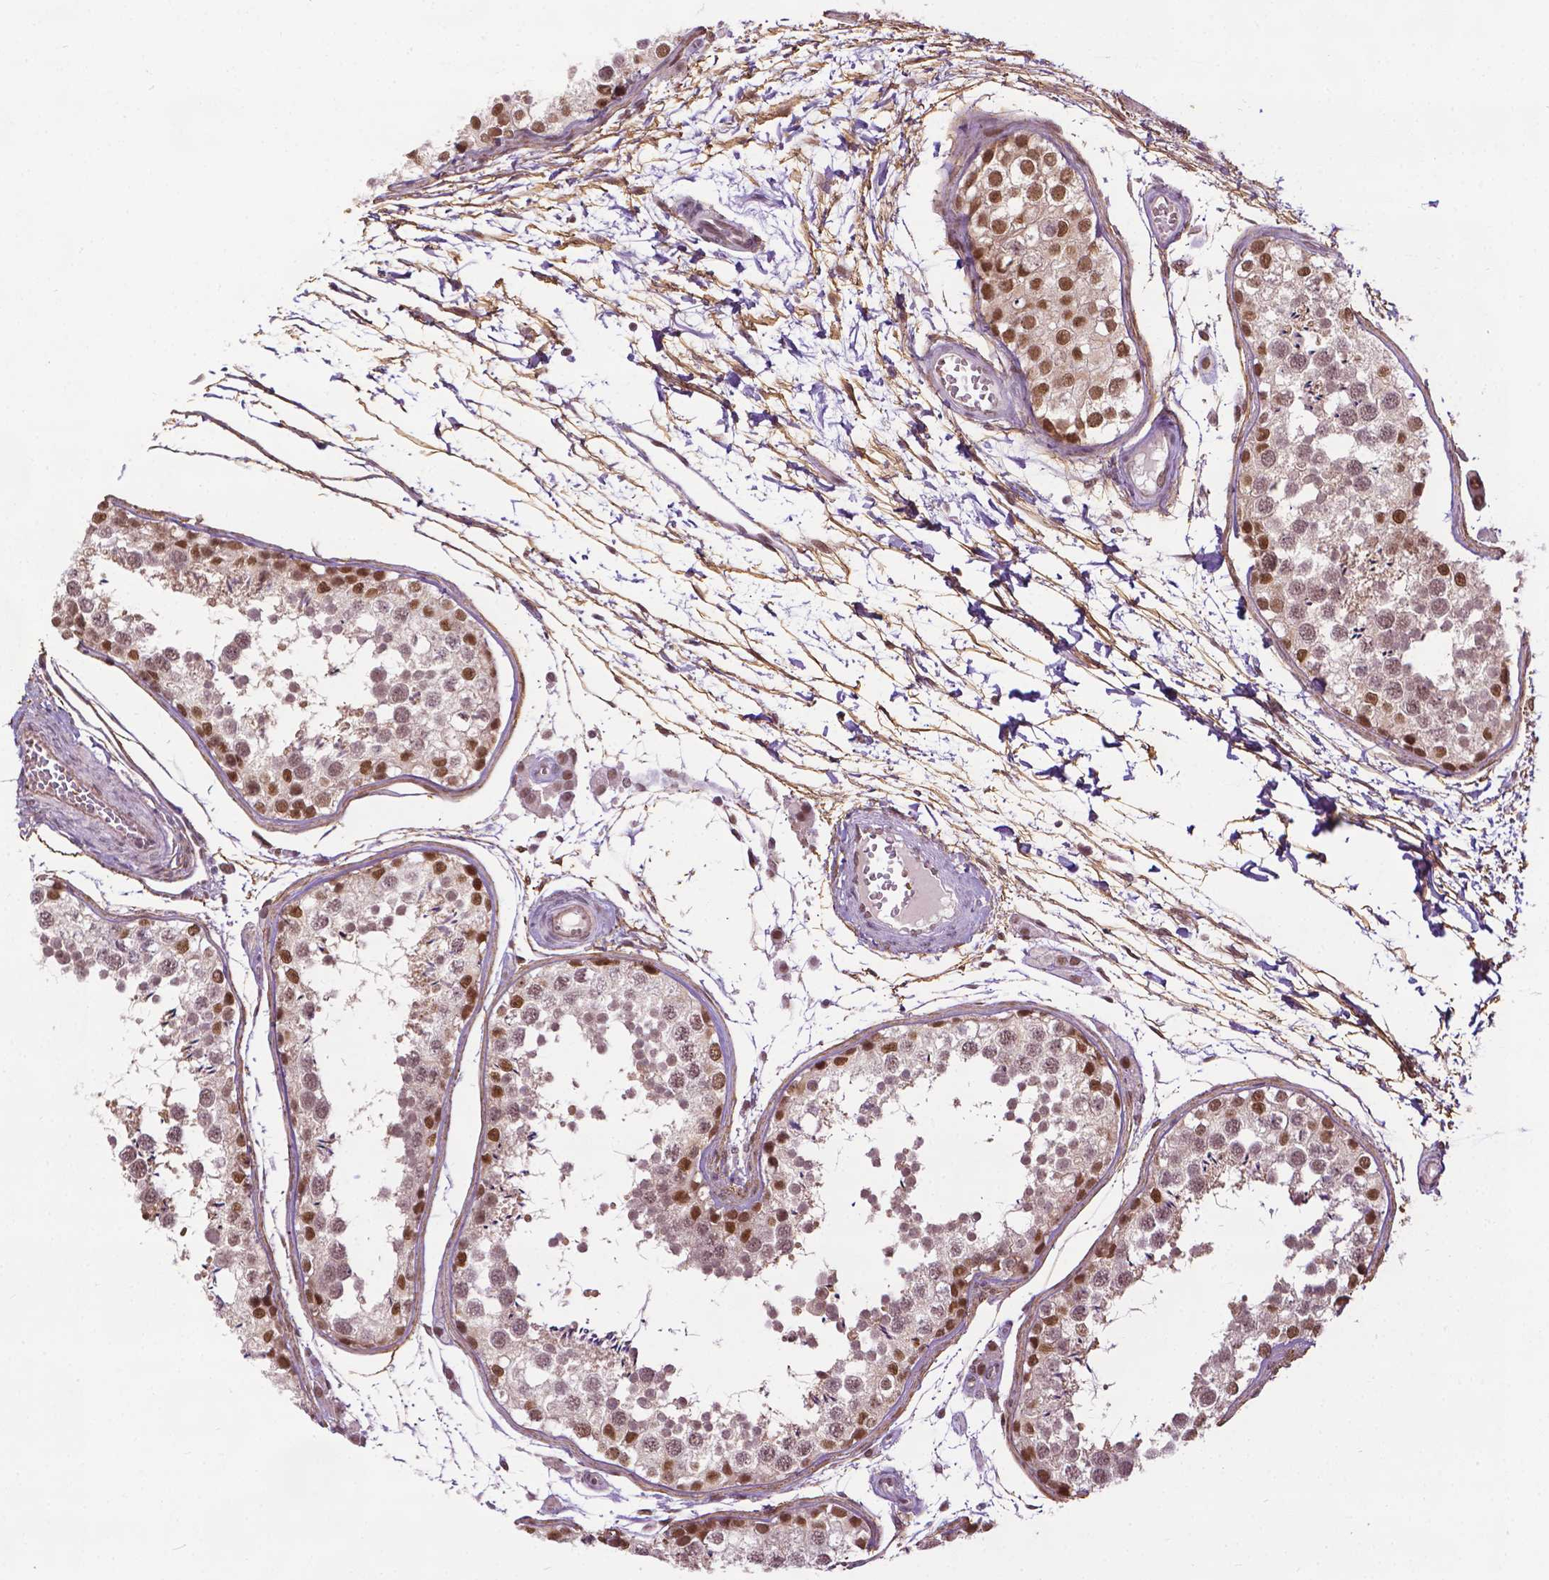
{"staining": {"intensity": "moderate", "quantity": ">75%", "location": "nuclear"}, "tissue": "testis", "cell_type": "Cells in seminiferous ducts", "image_type": "normal", "snomed": [{"axis": "morphology", "description": "Normal tissue, NOS"}, {"axis": "topography", "description": "Testis"}], "caption": "This histopathology image displays IHC staining of benign human testis, with medium moderate nuclear staining in approximately >75% of cells in seminiferous ducts.", "gene": "UBQLN4", "patient": {"sex": "male", "age": 29}}